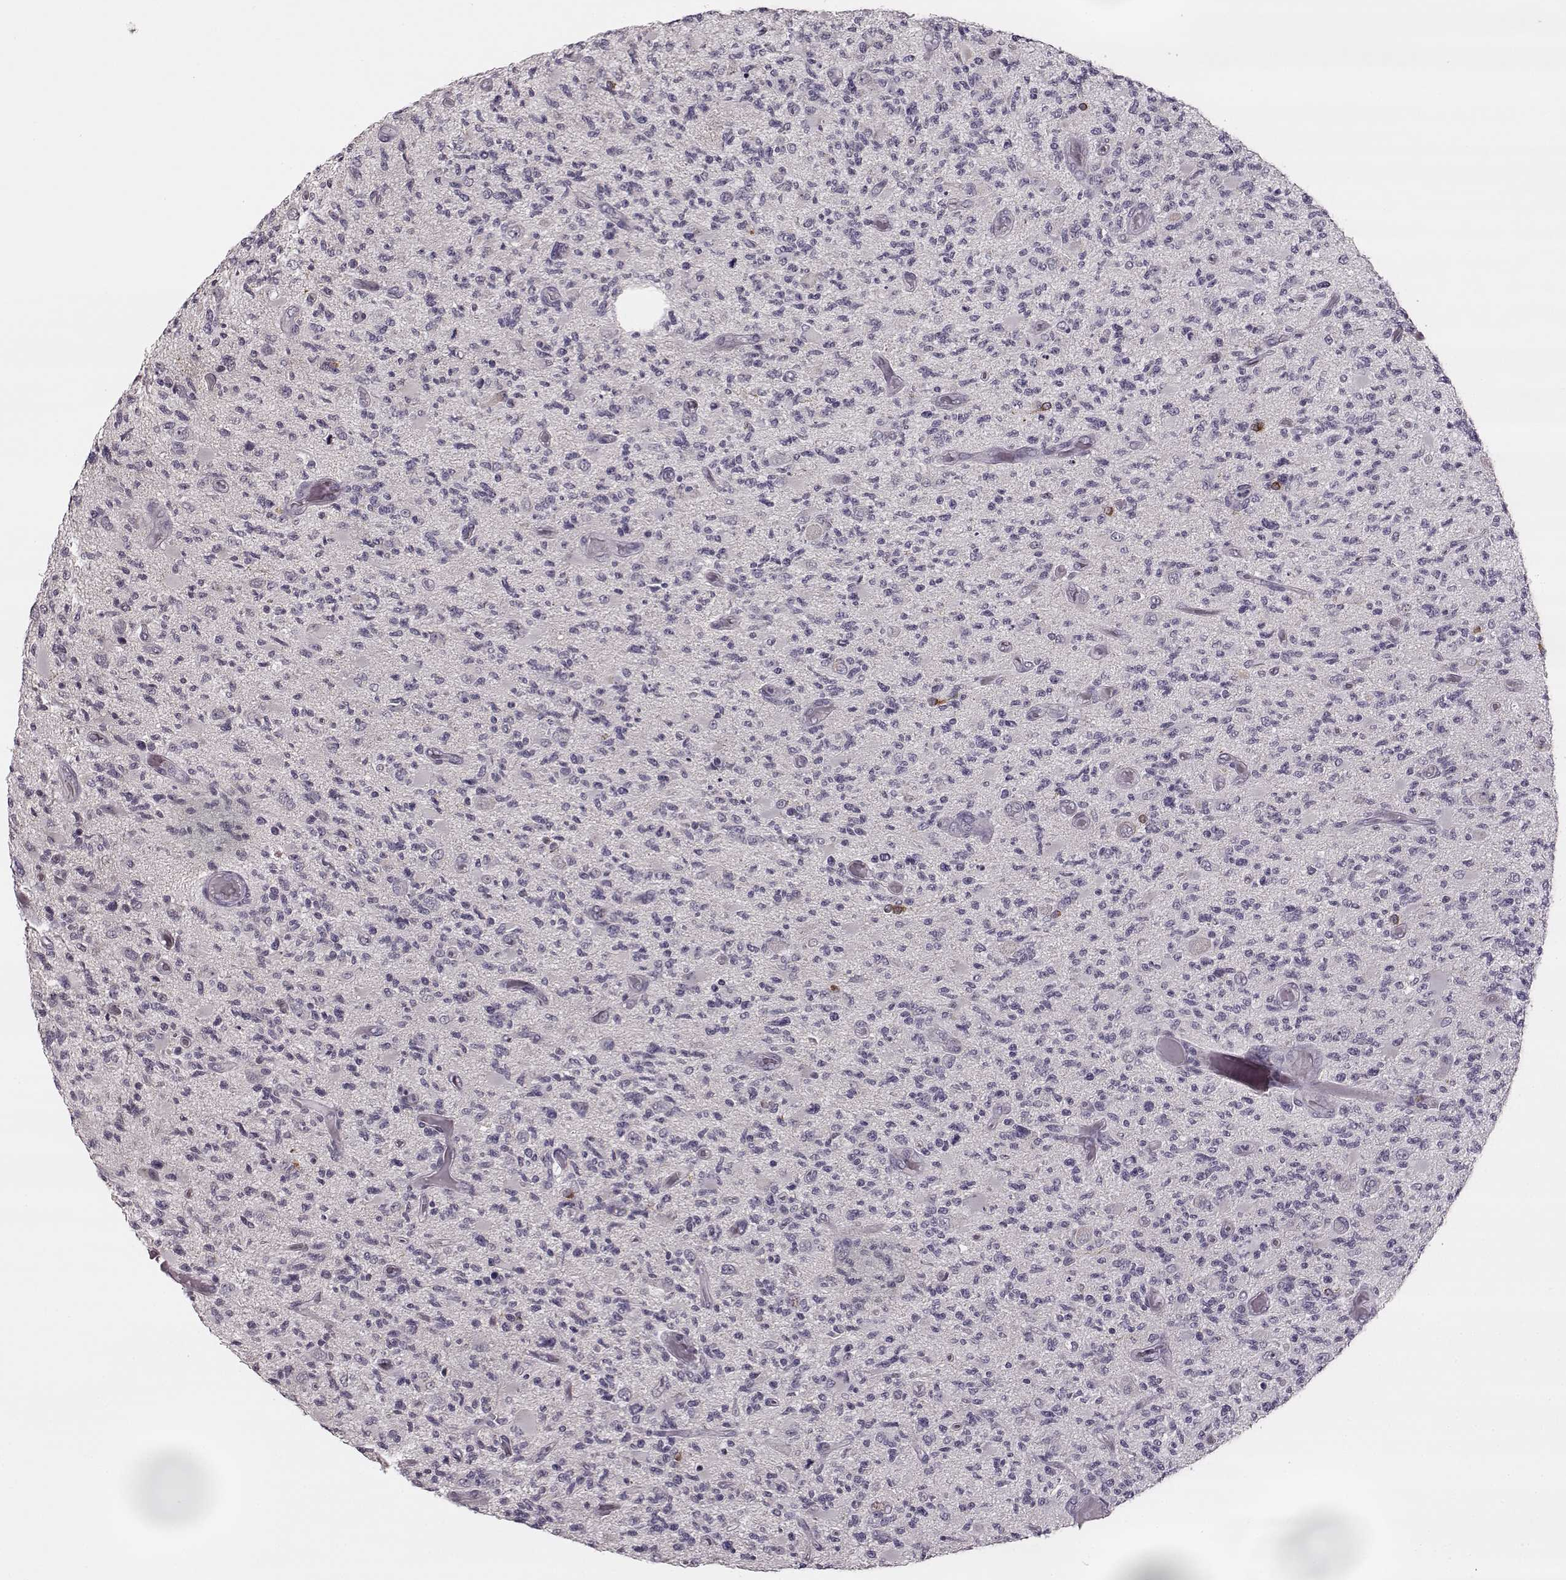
{"staining": {"intensity": "negative", "quantity": "none", "location": "none"}, "tissue": "glioma", "cell_type": "Tumor cells", "image_type": "cancer", "snomed": [{"axis": "morphology", "description": "Glioma, malignant, High grade"}, {"axis": "topography", "description": "Brain"}], "caption": "The photomicrograph demonstrates no staining of tumor cells in malignant glioma (high-grade).", "gene": "MAP6D1", "patient": {"sex": "female", "age": 63}}